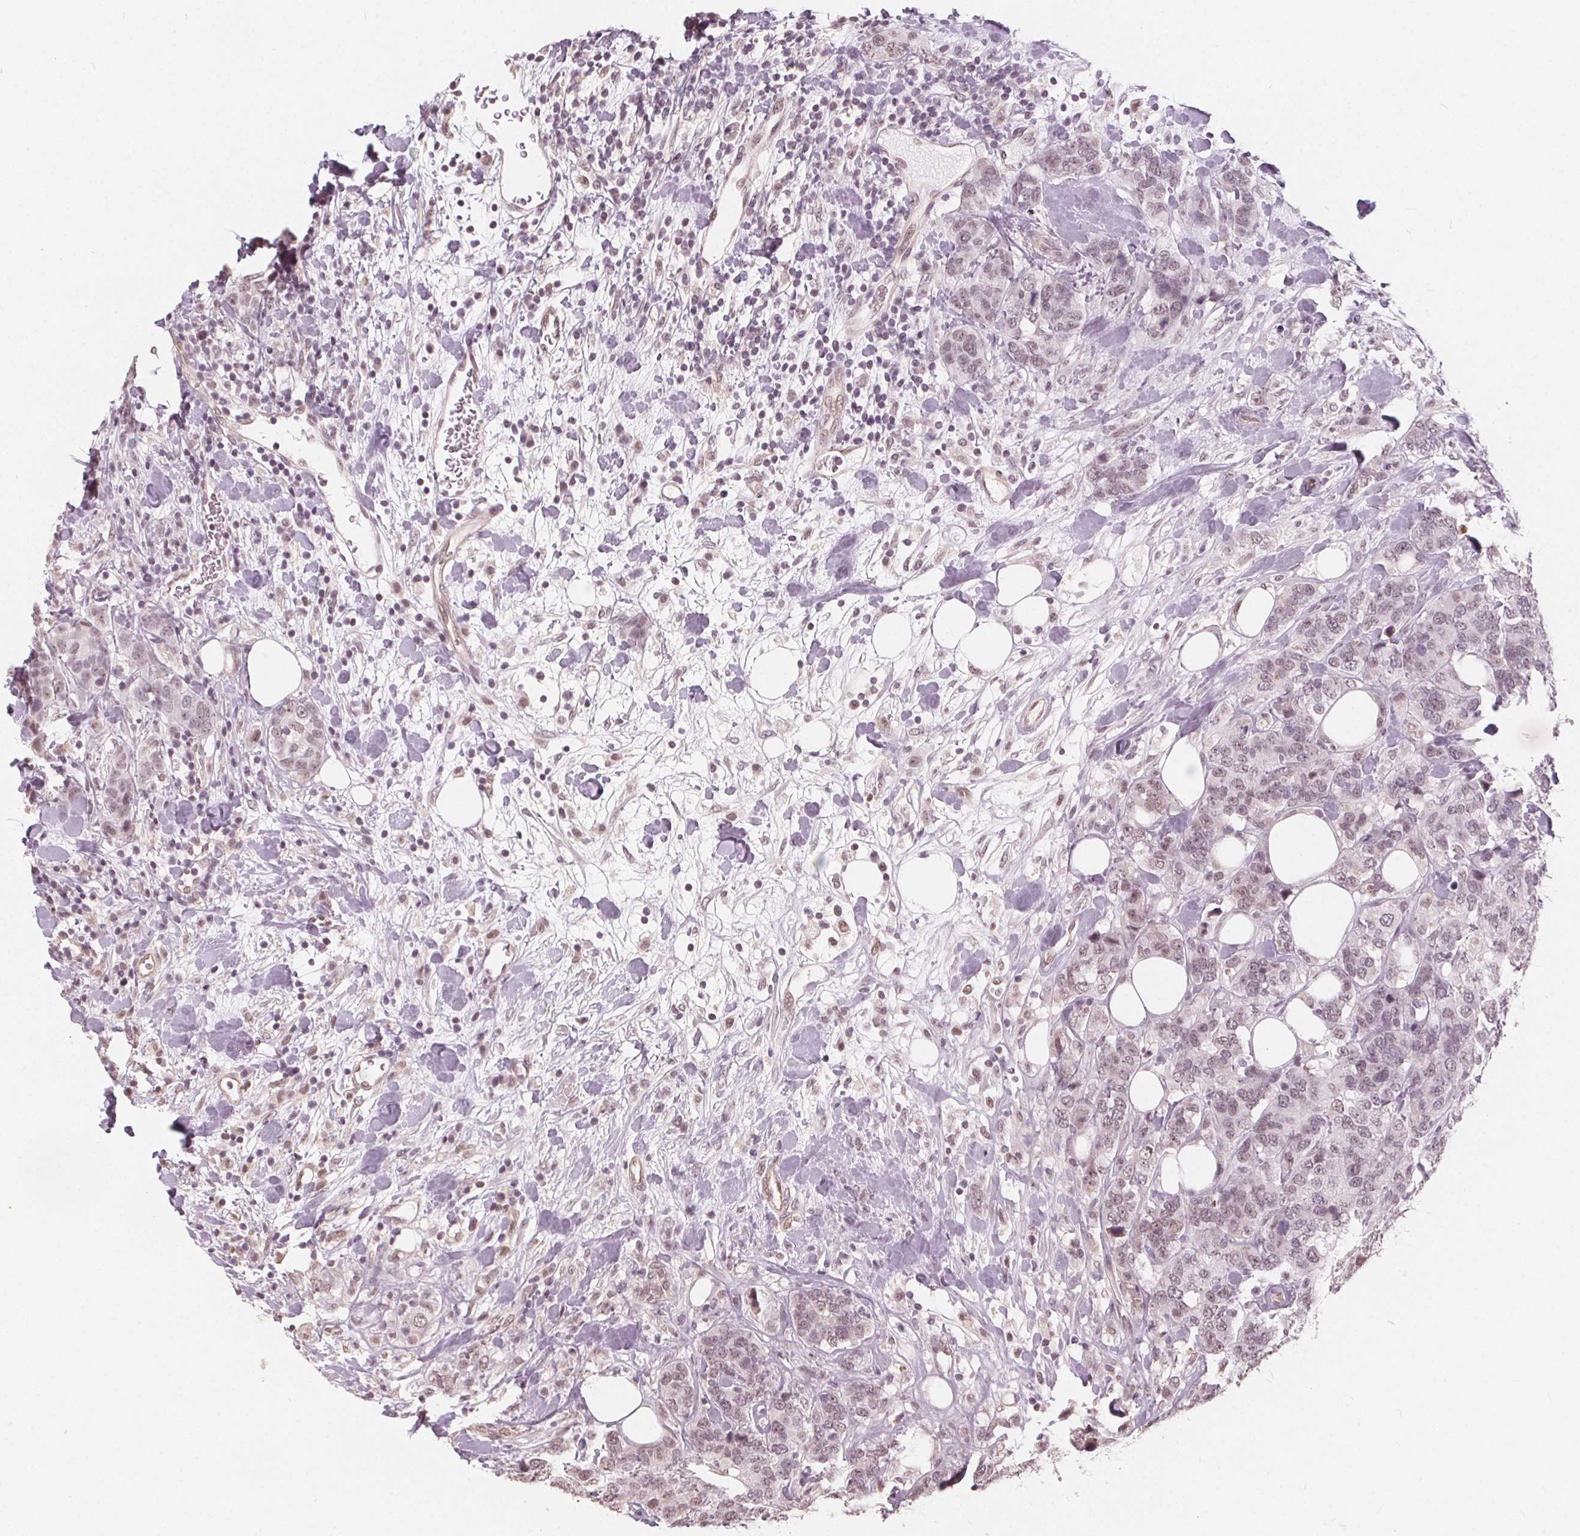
{"staining": {"intensity": "weak", "quantity": "25%-75%", "location": "nuclear"}, "tissue": "breast cancer", "cell_type": "Tumor cells", "image_type": "cancer", "snomed": [{"axis": "morphology", "description": "Lobular carcinoma"}, {"axis": "topography", "description": "Breast"}], "caption": "IHC histopathology image of breast lobular carcinoma stained for a protein (brown), which shows low levels of weak nuclear positivity in approximately 25%-75% of tumor cells.", "gene": "NUP210L", "patient": {"sex": "female", "age": 59}}